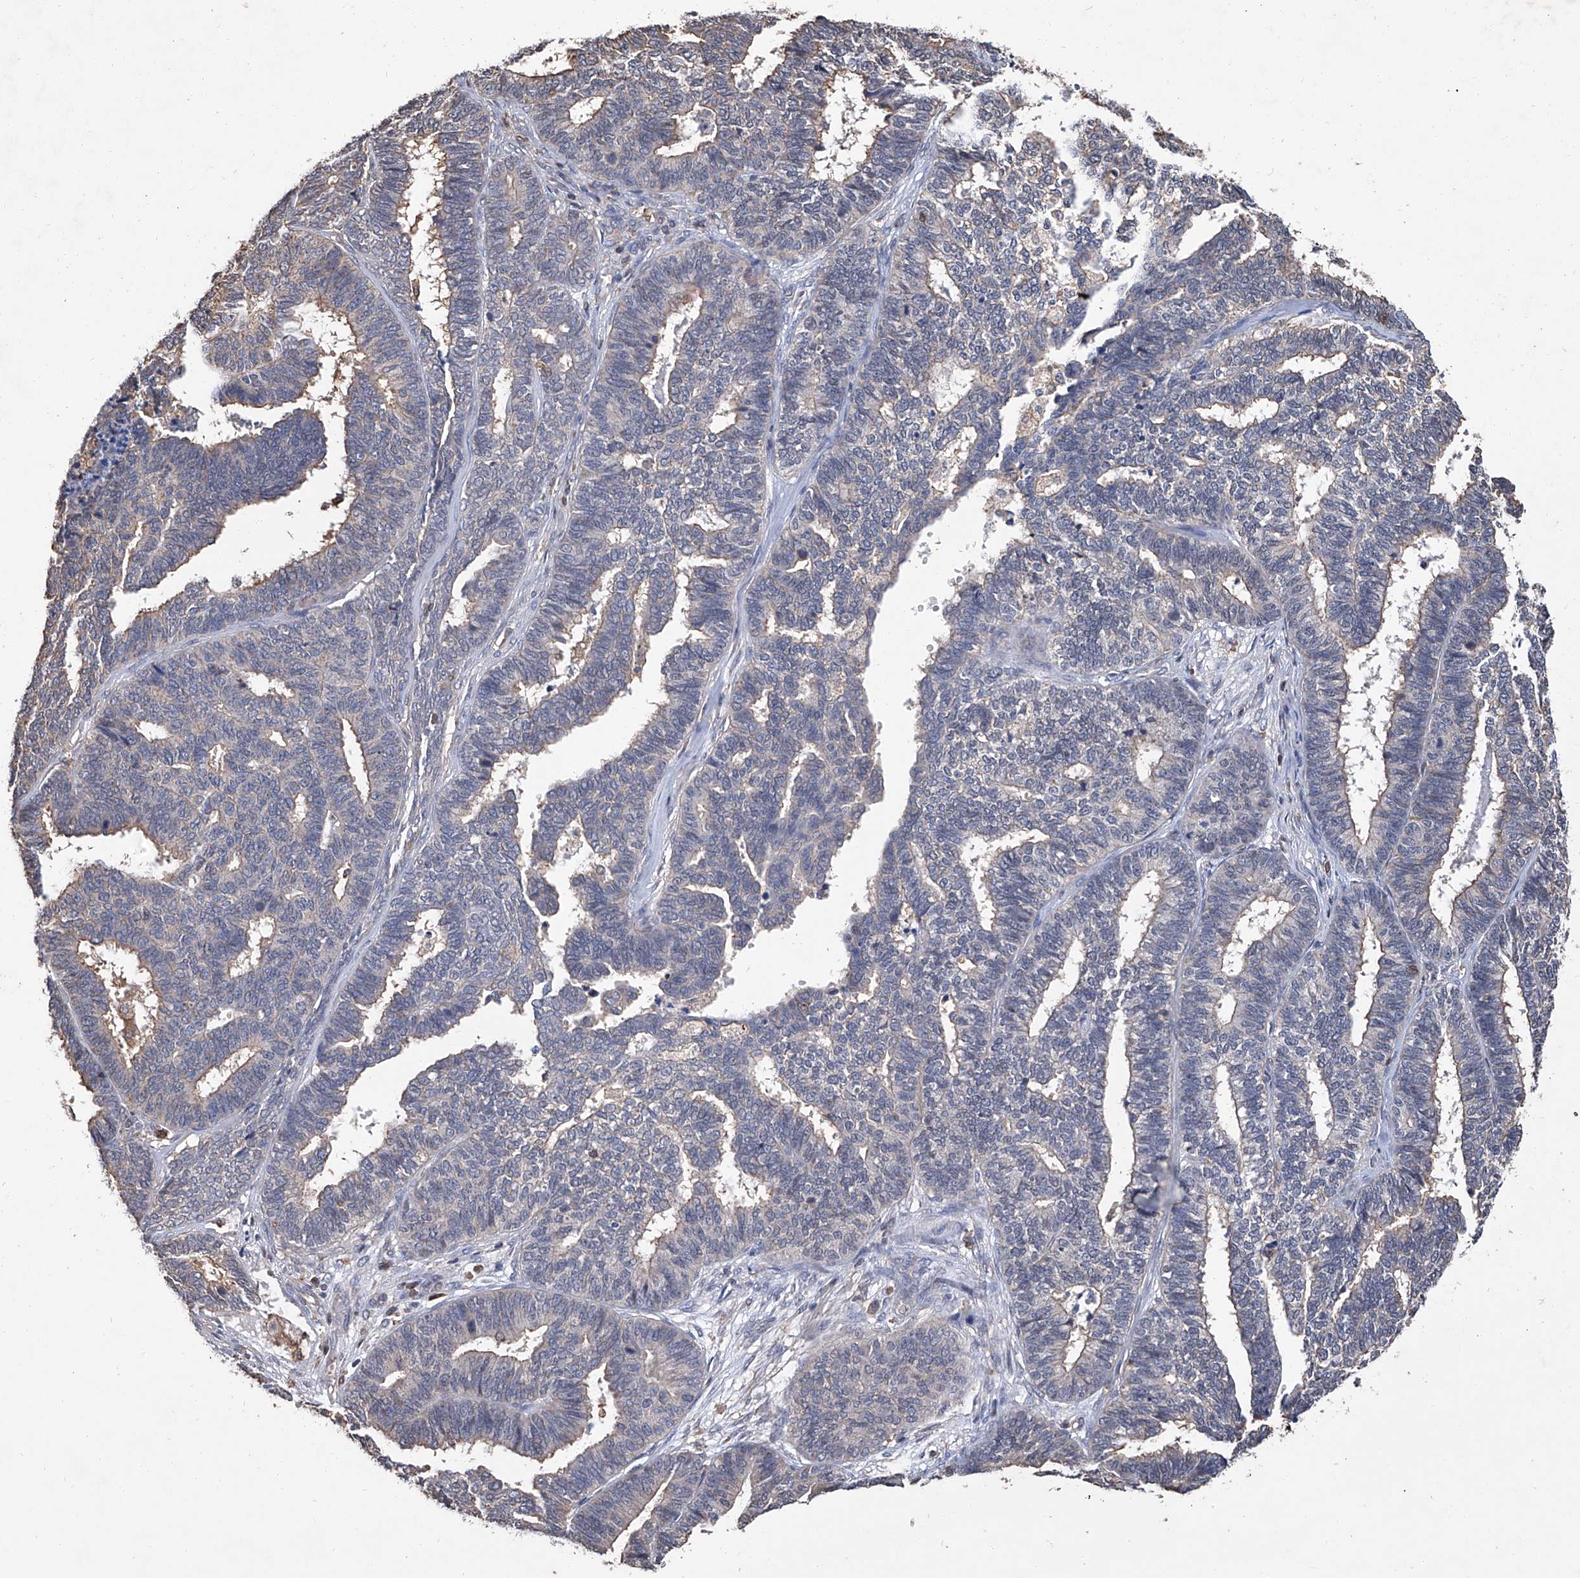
{"staining": {"intensity": "weak", "quantity": "<25%", "location": "cytoplasmic/membranous"}, "tissue": "endometrial cancer", "cell_type": "Tumor cells", "image_type": "cancer", "snomed": [{"axis": "morphology", "description": "Adenocarcinoma, NOS"}, {"axis": "topography", "description": "Endometrium"}], "caption": "Photomicrograph shows no significant protein positivity in tumor cells of endometrial cancer (adenocarcinoma). Brightfield microscopy of immunohistochemistry (IHC) stained with DAB (3,3'-diaminobenzidine) (brown) and hematoxylin (blue), captured at high magnification.", "gene": "GPT", "patient": {"sex": "female", "age": 70}}